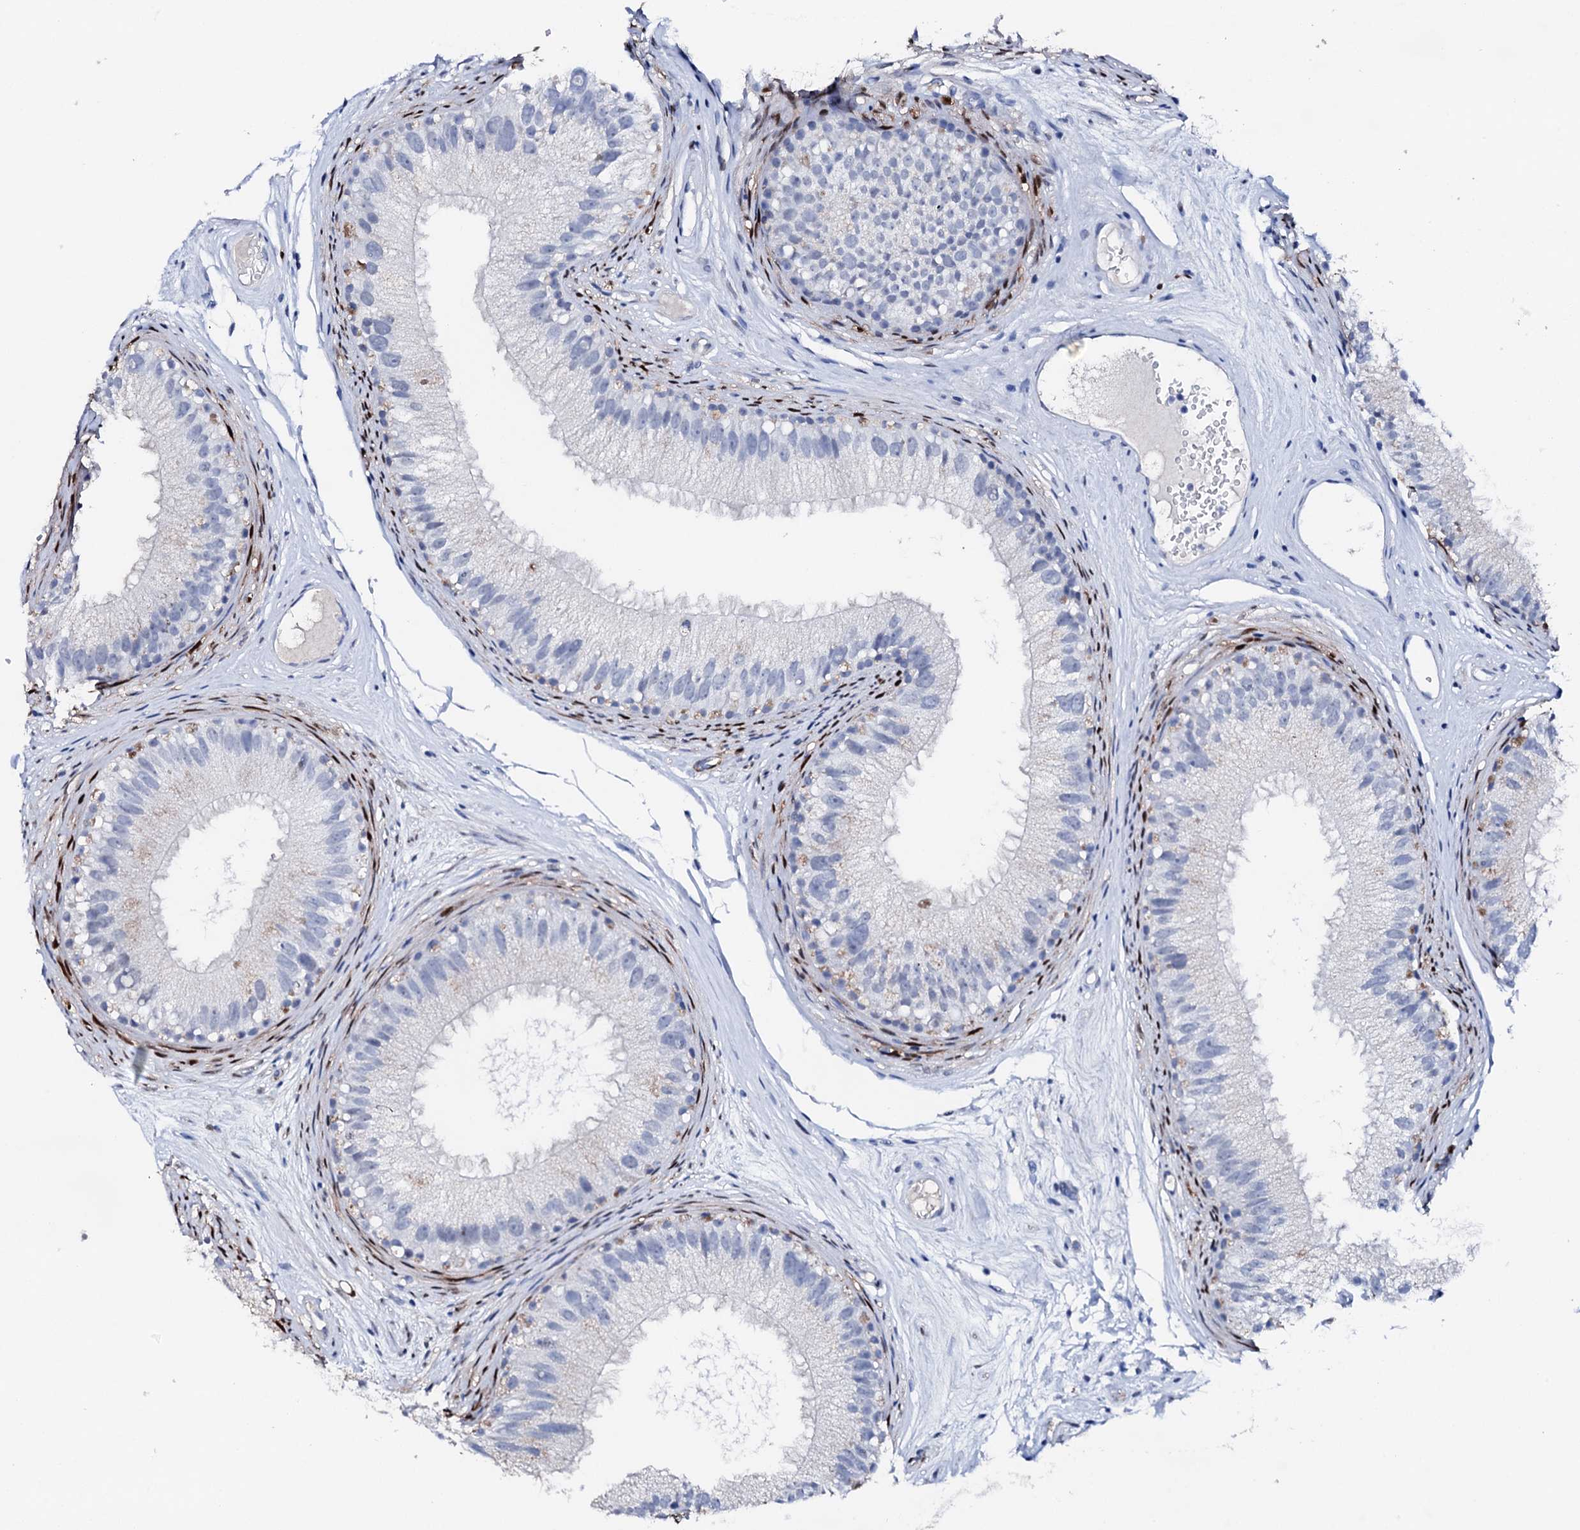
{"staining": {"intensity": "negative", "quantity": "none", "location": "none"}, "tissue": "epididymis", "cell_type": "Glandular cells", "image_type": "normal", "snomed": [{"axis": "morphology", "description": "Normal tissue, NOS"}, {"axis": "topography", "description": "Epididymis"}], "caption": "DAB immunohistochemical staining of unremarkable human epididymis exhibits no significant expression in glandular cells.", "gene": "NRIP2", "patient": {"sex": "male", "age": 77}}